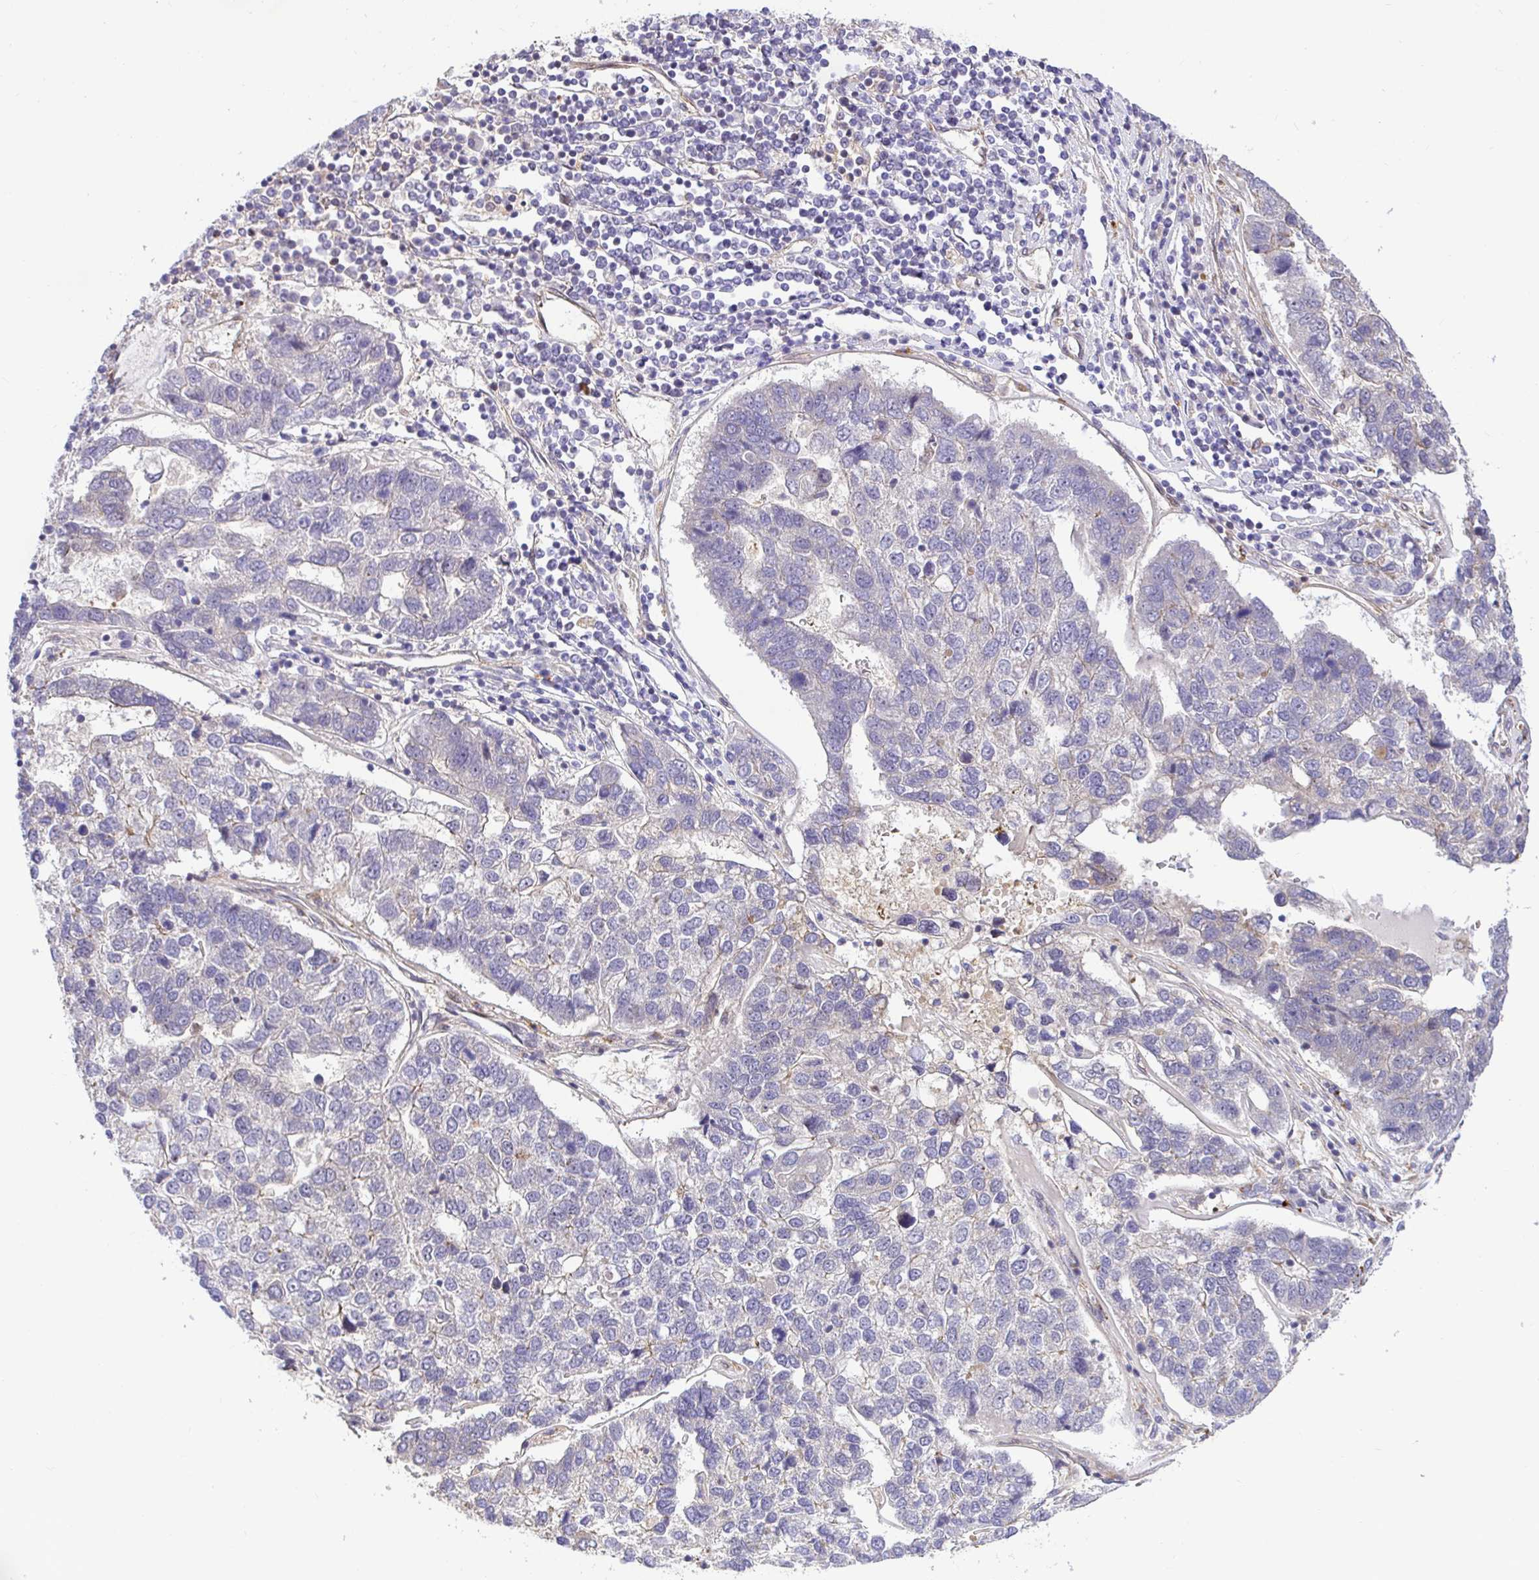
{"staining": {"intensity": "negative", "quantity": "none", "location": "none"}, "tissue": "pancreatic cancer", "cell_type": "Tumor cells", "image_type": "cancer", "snomed": [{"axis": "morphology", "description": "Adenocarcinoma, NOS"}, {"axis": "topography", "description": "Pancreas"}], "caption": "A histopathology image of human pancreatic cancer (adenocarcinoma) is negative for staining in tumor cells. (DAB (3,3'-diaminobenzidine) immunohistochemistry visualized using brightfield microscopy, high magnification).", "gene": "TRIM55", "patient": {"sex": "female", "age": 61}}